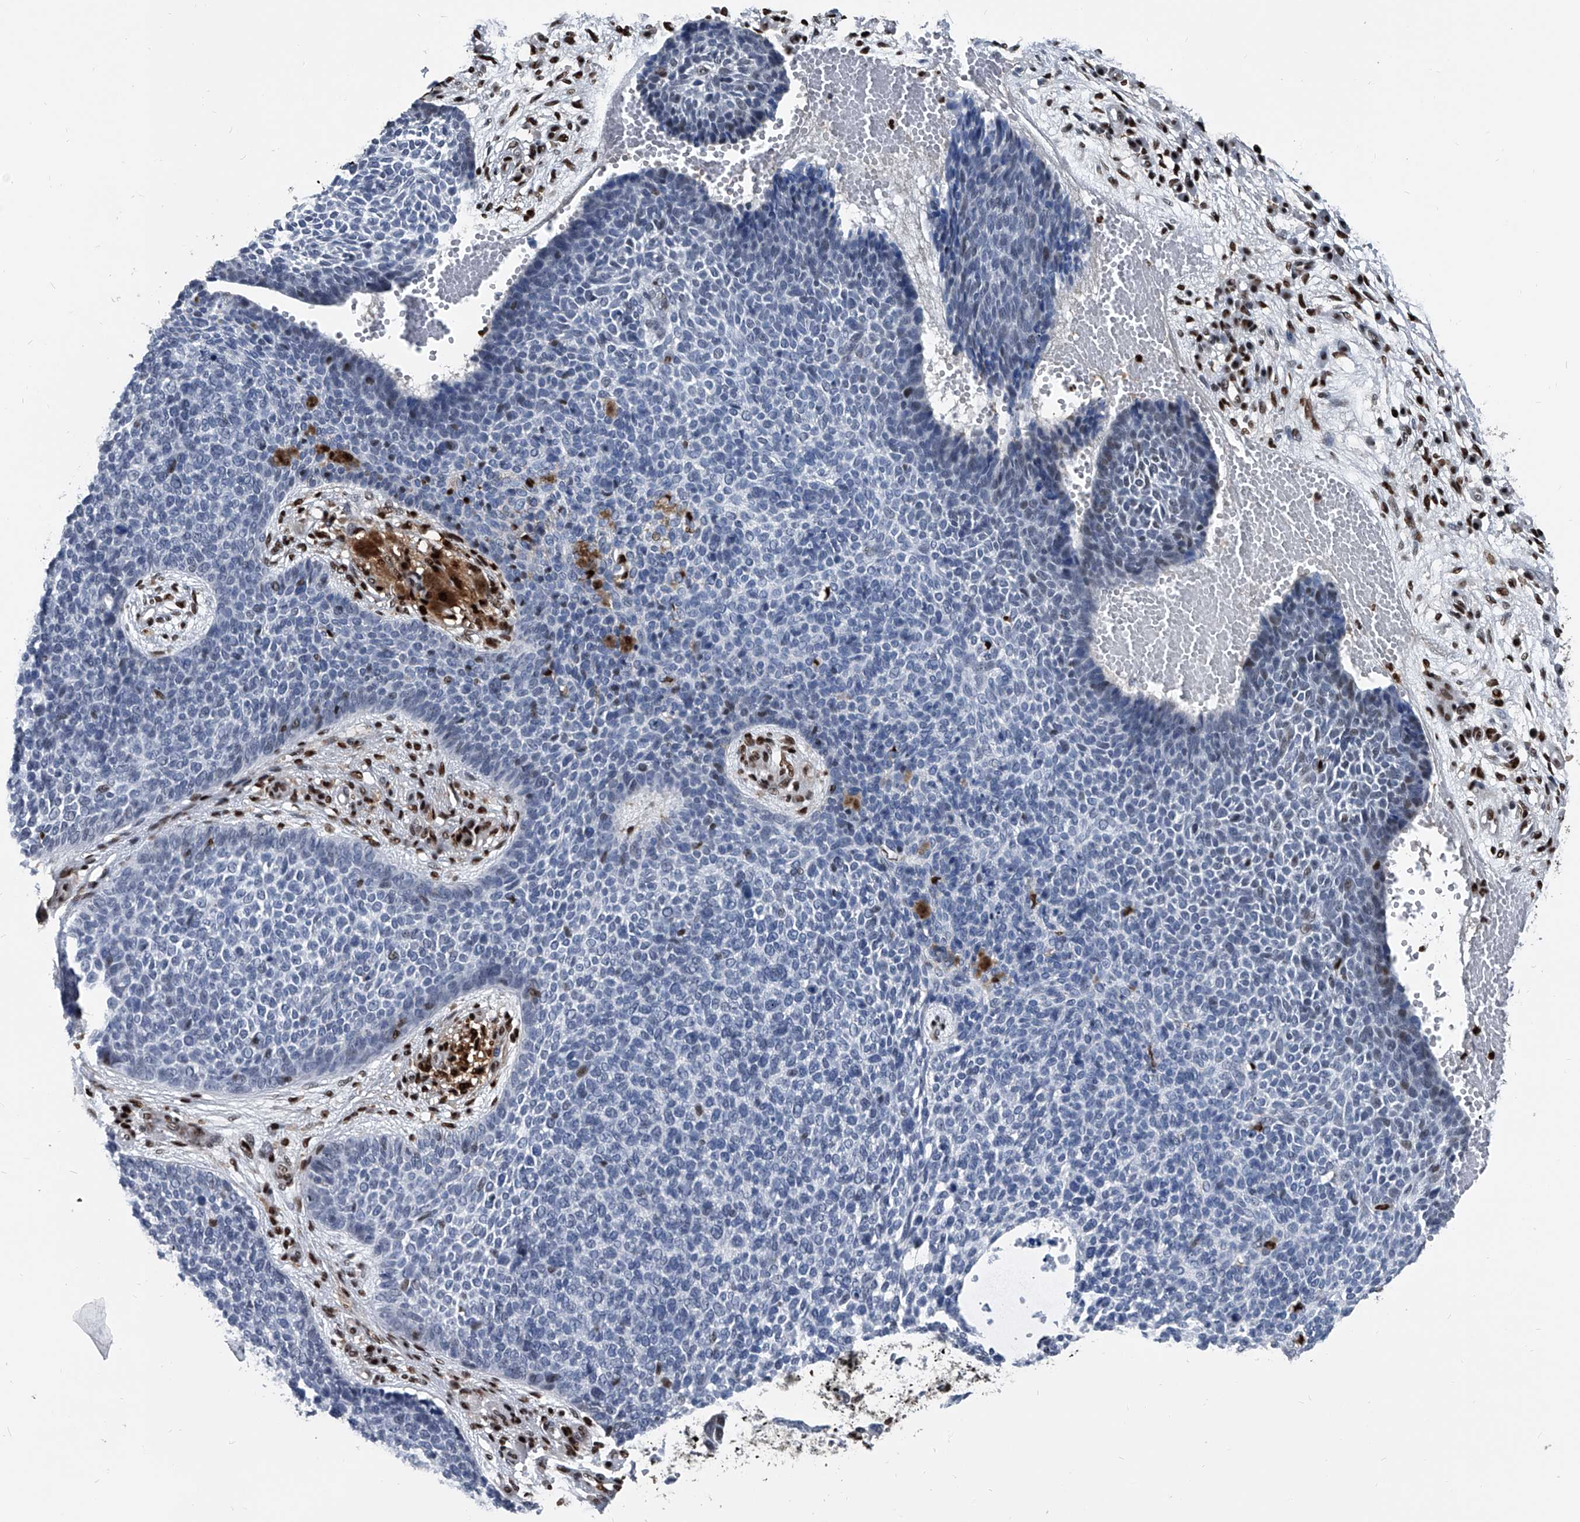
{"staining": {"intensity": "negative", "quantity": "none", "location": "none"}, "tissue": "skin cancer", "cell_type": "Tumor cells", "image_type": "cancer", "snomed": [{"axis": "morphology", "description": "Basal cell carcinoma"}, {"axis": "topography", "description": "Skin"}], "caption": "IHC image of neoplastic tissue: skin cancer (basal cell carcinoma) stained with DAB exhibits no significant protein expression in tumor cells. The staining was performed using DAB (3,3'-diaminobenzidine) to visualize the protein expression in brown, while the nuclei were stained in blue with hematoxylin (Magnification: 20x).", "gene": "FKBP5", "patient": {"sex": "female", "age": 84}}